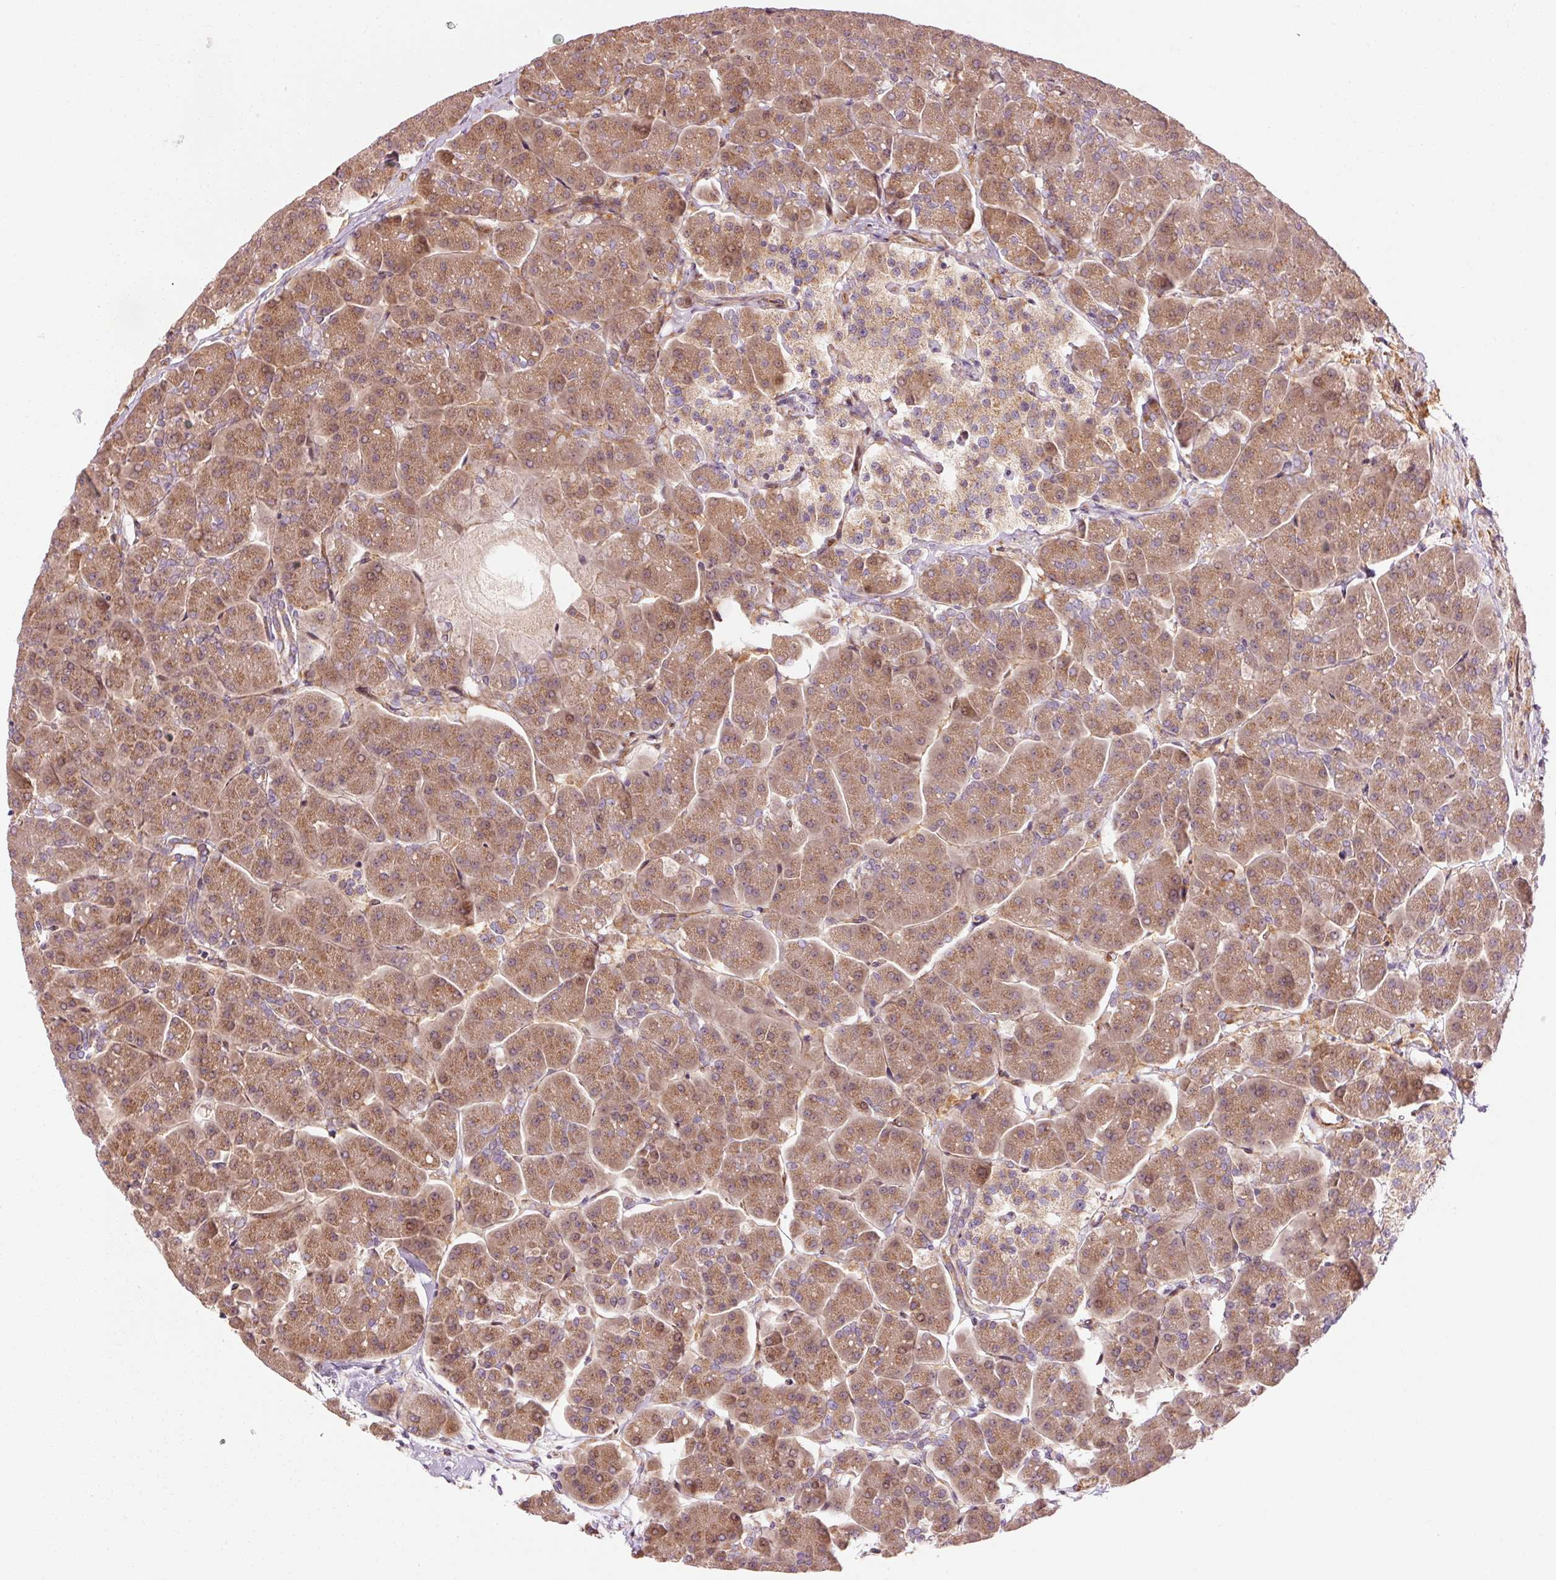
{"staining": {"intensity": "strong", "quantity": ">75%", "location": "cytoplasmic/membranous,nuclear"}, "tissue": "pancreas", "cell_type": "Exocrine glandular cells", "image_type": "normal", "snomed": [{"axis": "morphology", "description": "Normal tissue, NOS"}, {"axis": "topography", "description": "Pancreas"}, {"axis": "topography", "description": "Peripheral nerve tissue"}], "caption": "High-magnification brightfield microscopy of benign pancreas stained with DAB (brown) and counterstained with hematoxylin (blue). exocrine glandular cells exhibit strong cytoplasmic/membranous,nuclear staining is appreciated in about>75% of cells. (brown staining indicates protein expression, while blue staining denotes nuclei).", "gene": "LIMK2", "patient": {"sex": "male", "age": 54}}